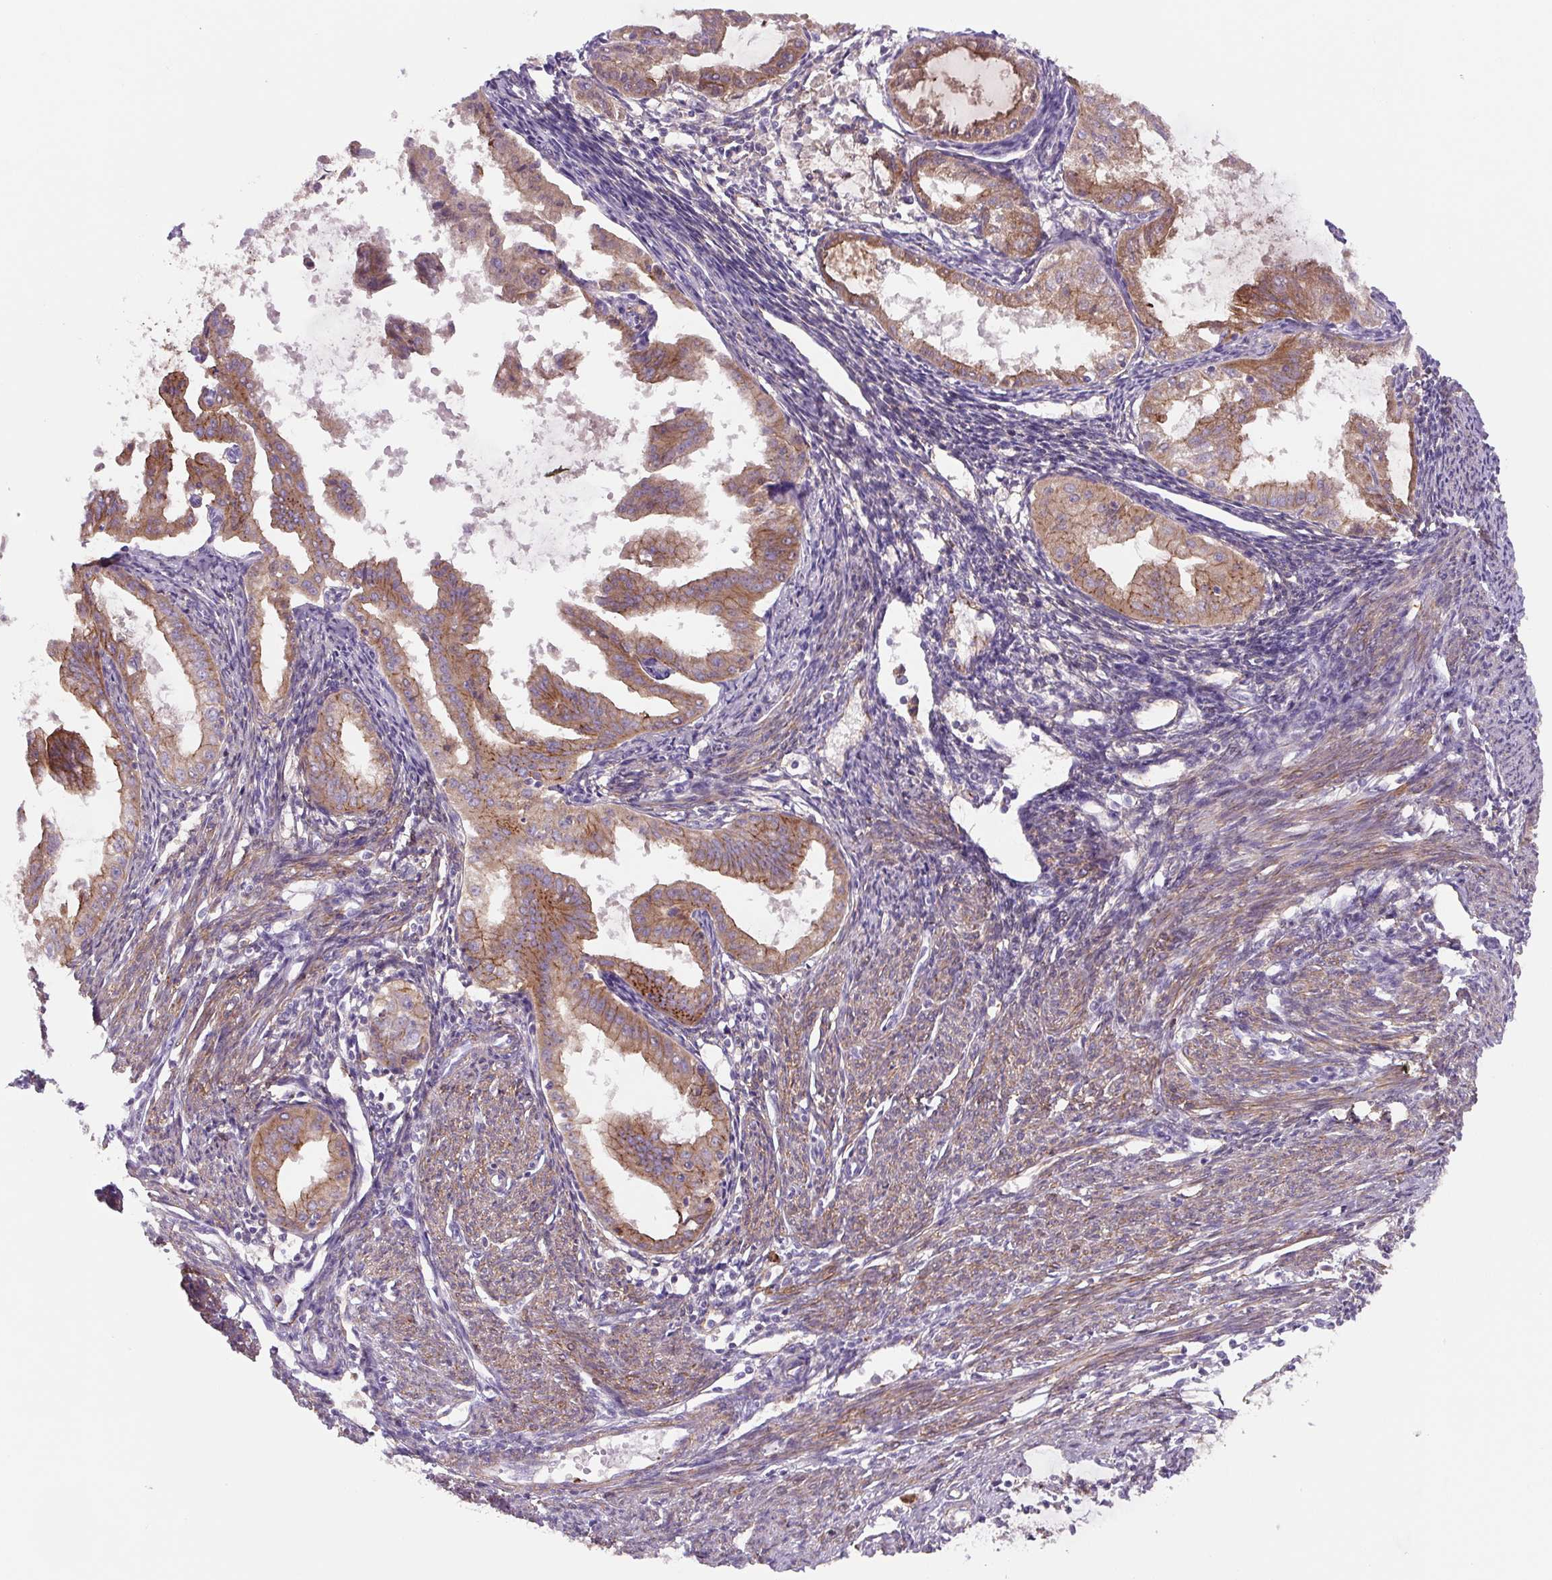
{"staining": {"intensity": "moderate", "quantity": ">75%", "location": "cytoplasmic/membranous"}, "tissue": "endometrial cancer", "cell_type": "Tumor cells", "image_type": "cancer", "snomed": [{"axis": "morphology", "description": "Adenocarcinoma, NOS"}, {"axis": "topography", "description": "Endometrium"}], "caption": "This histopathology image displays immunohistochemistry staining of human adenocarcinoma (endometrial), with medium moderate cytoplasmic/membranous expression in approximately >75% of tumor cells.", "gene": "DHFR2", "patient": {"sex": "female", "age": 70}}